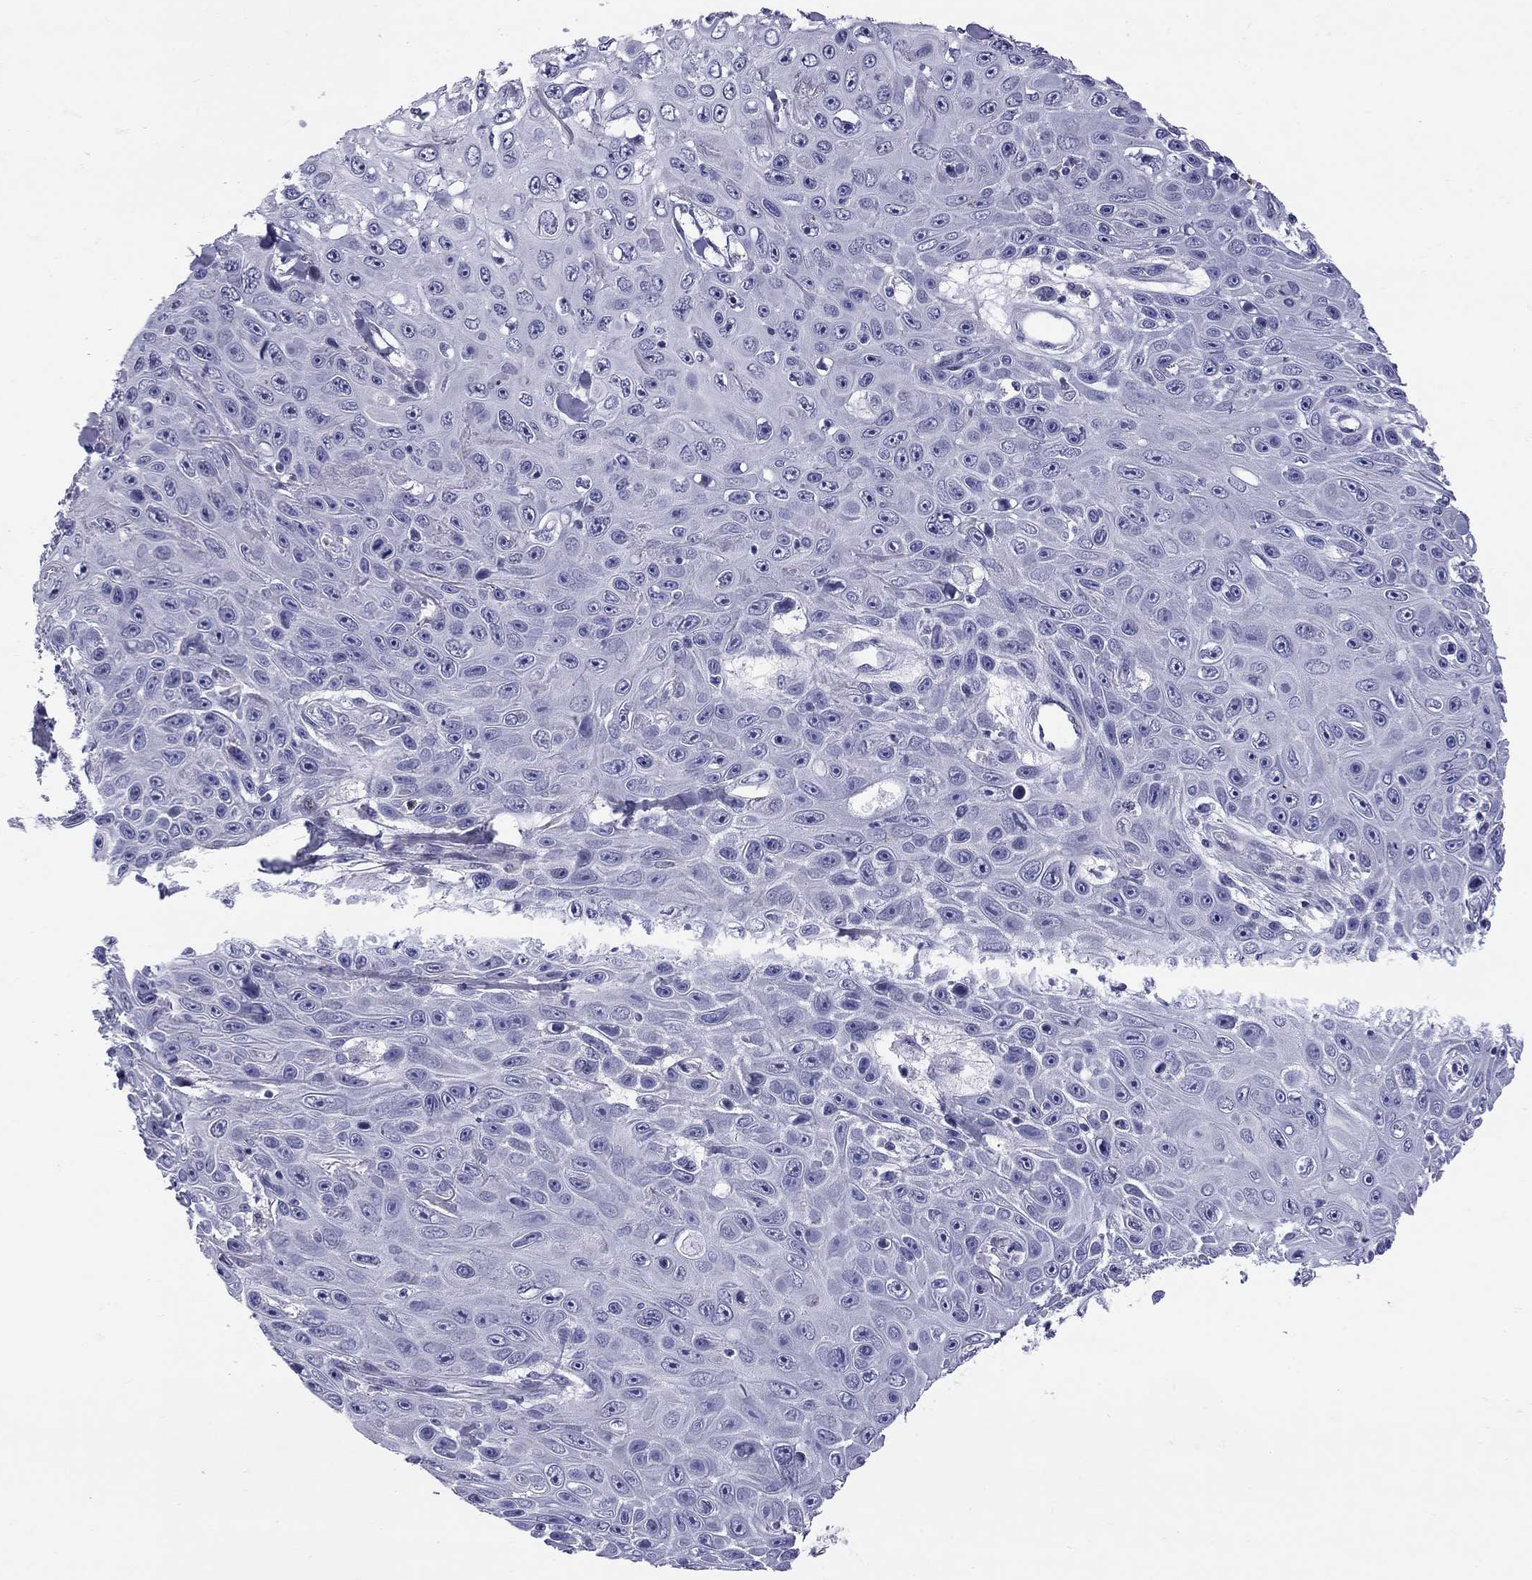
{"staining": {"intensity": "negative", "quantity": "none", "location": "none"}, "tissue": "skin cancer", "cell_type": "Tumor cells", "image_type": "cancer", "snomed": [{"axis": "morphology", "description": "Squamous cell carcinoma, NOS"}, {"axis": "topography", "description": "Skin"}], "caption": "This is an IHC histopathology image of human squamous cell carcinoma (skin). There is no staining in tumor cells.", "gene": "C8orf88", "patient": {"sex": "male", "age": 82}}